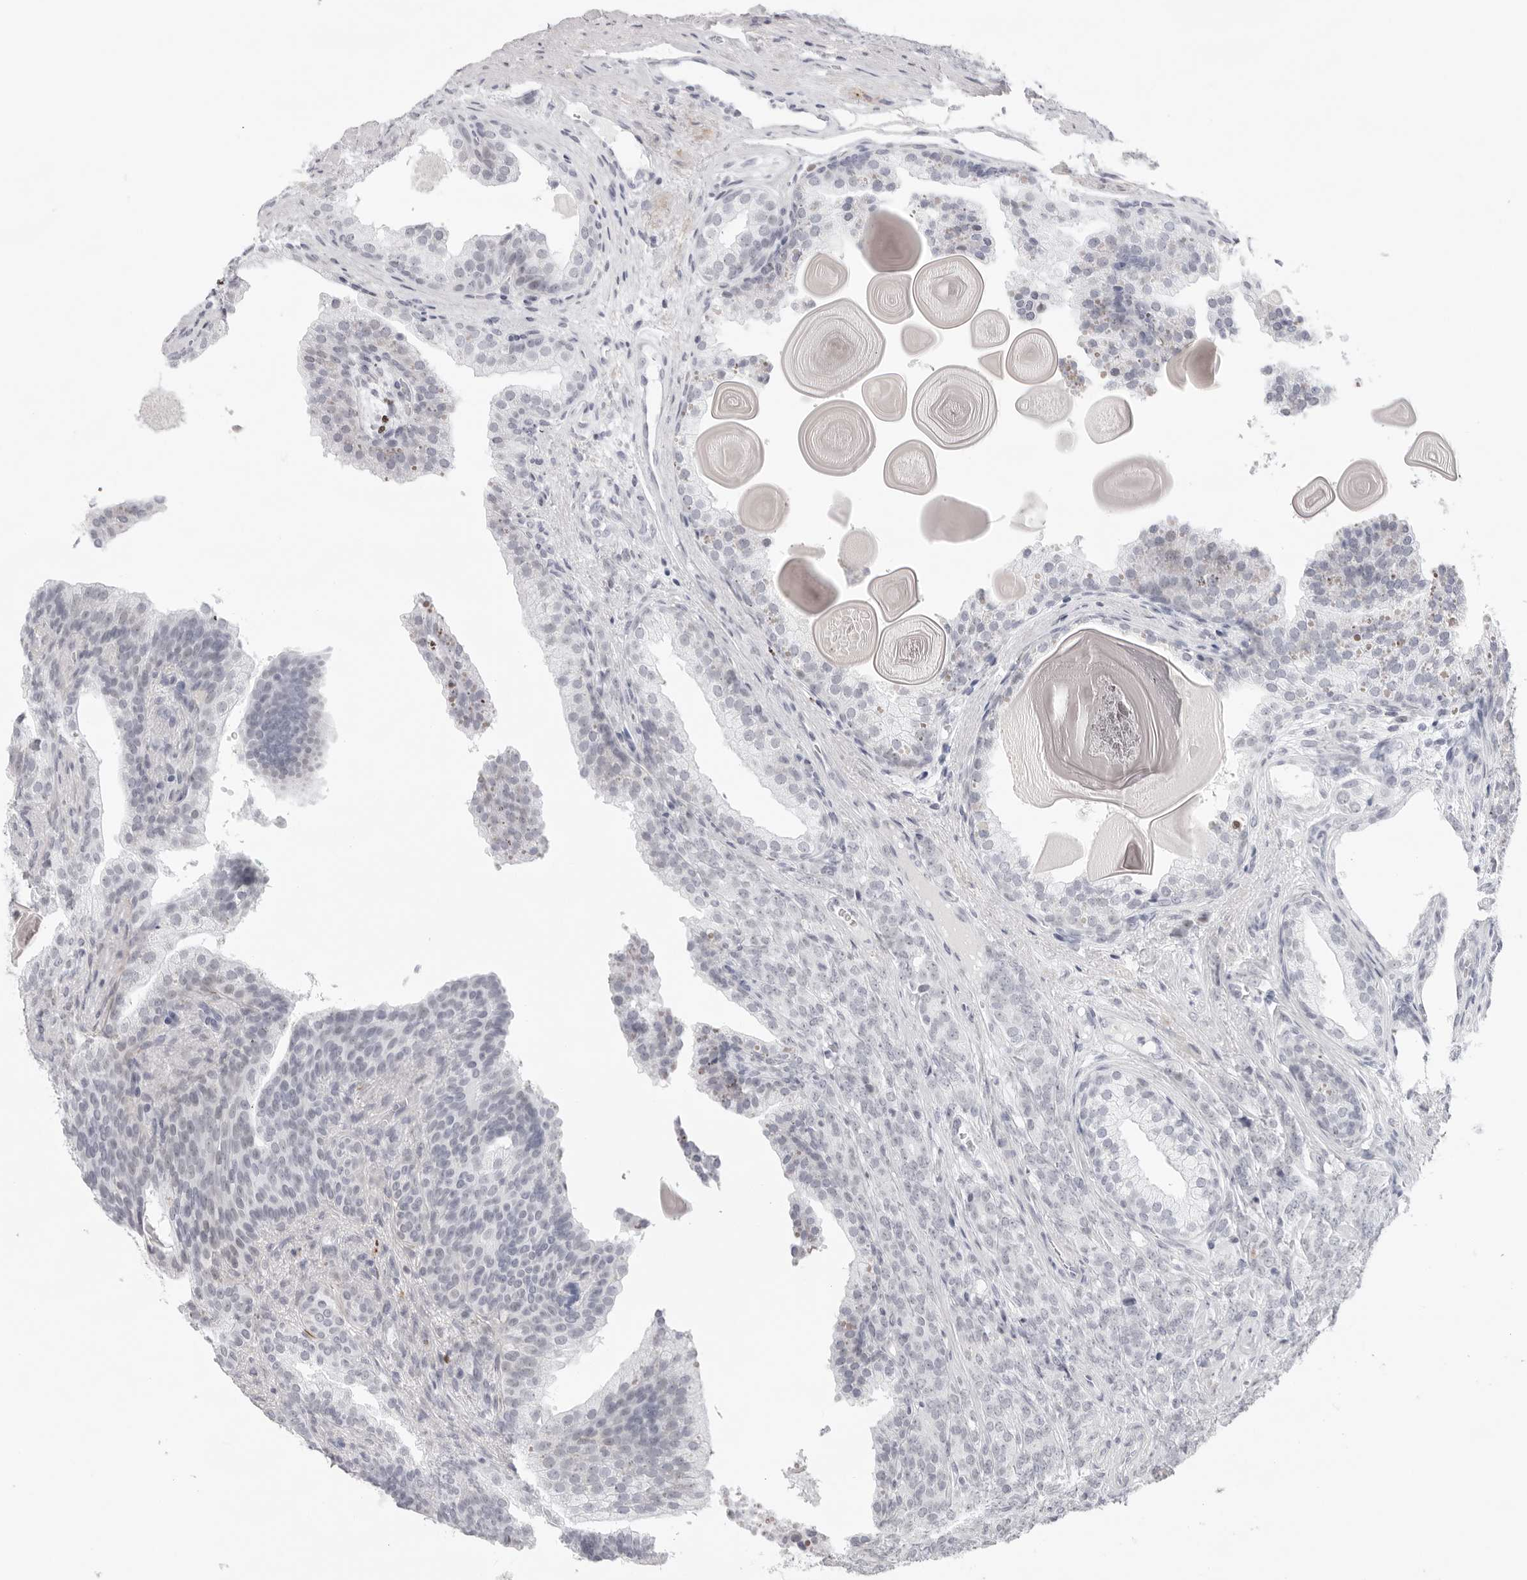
{"staining": {"intensity": "negative", "quantity": "none", "location": "none"}, "tissue": "prostate cancer", "cell_type": "Tumor cells", "image_type": "cancer", "snomed": [{"axis": "morphology", "description": "Adenocarcinoma, High grade"}, {"axis": "topography", "description": "Prostate"}], "caption": "The photomicrograph displays no staining of tumor cells in prostate cancer. (Brightfield microscopy of DAB (3,3'-diaminobenzidine) immunohistochemistry at high magnification).", "gene": "KLK12", "patient": {"sex": "male", "age": 62}}